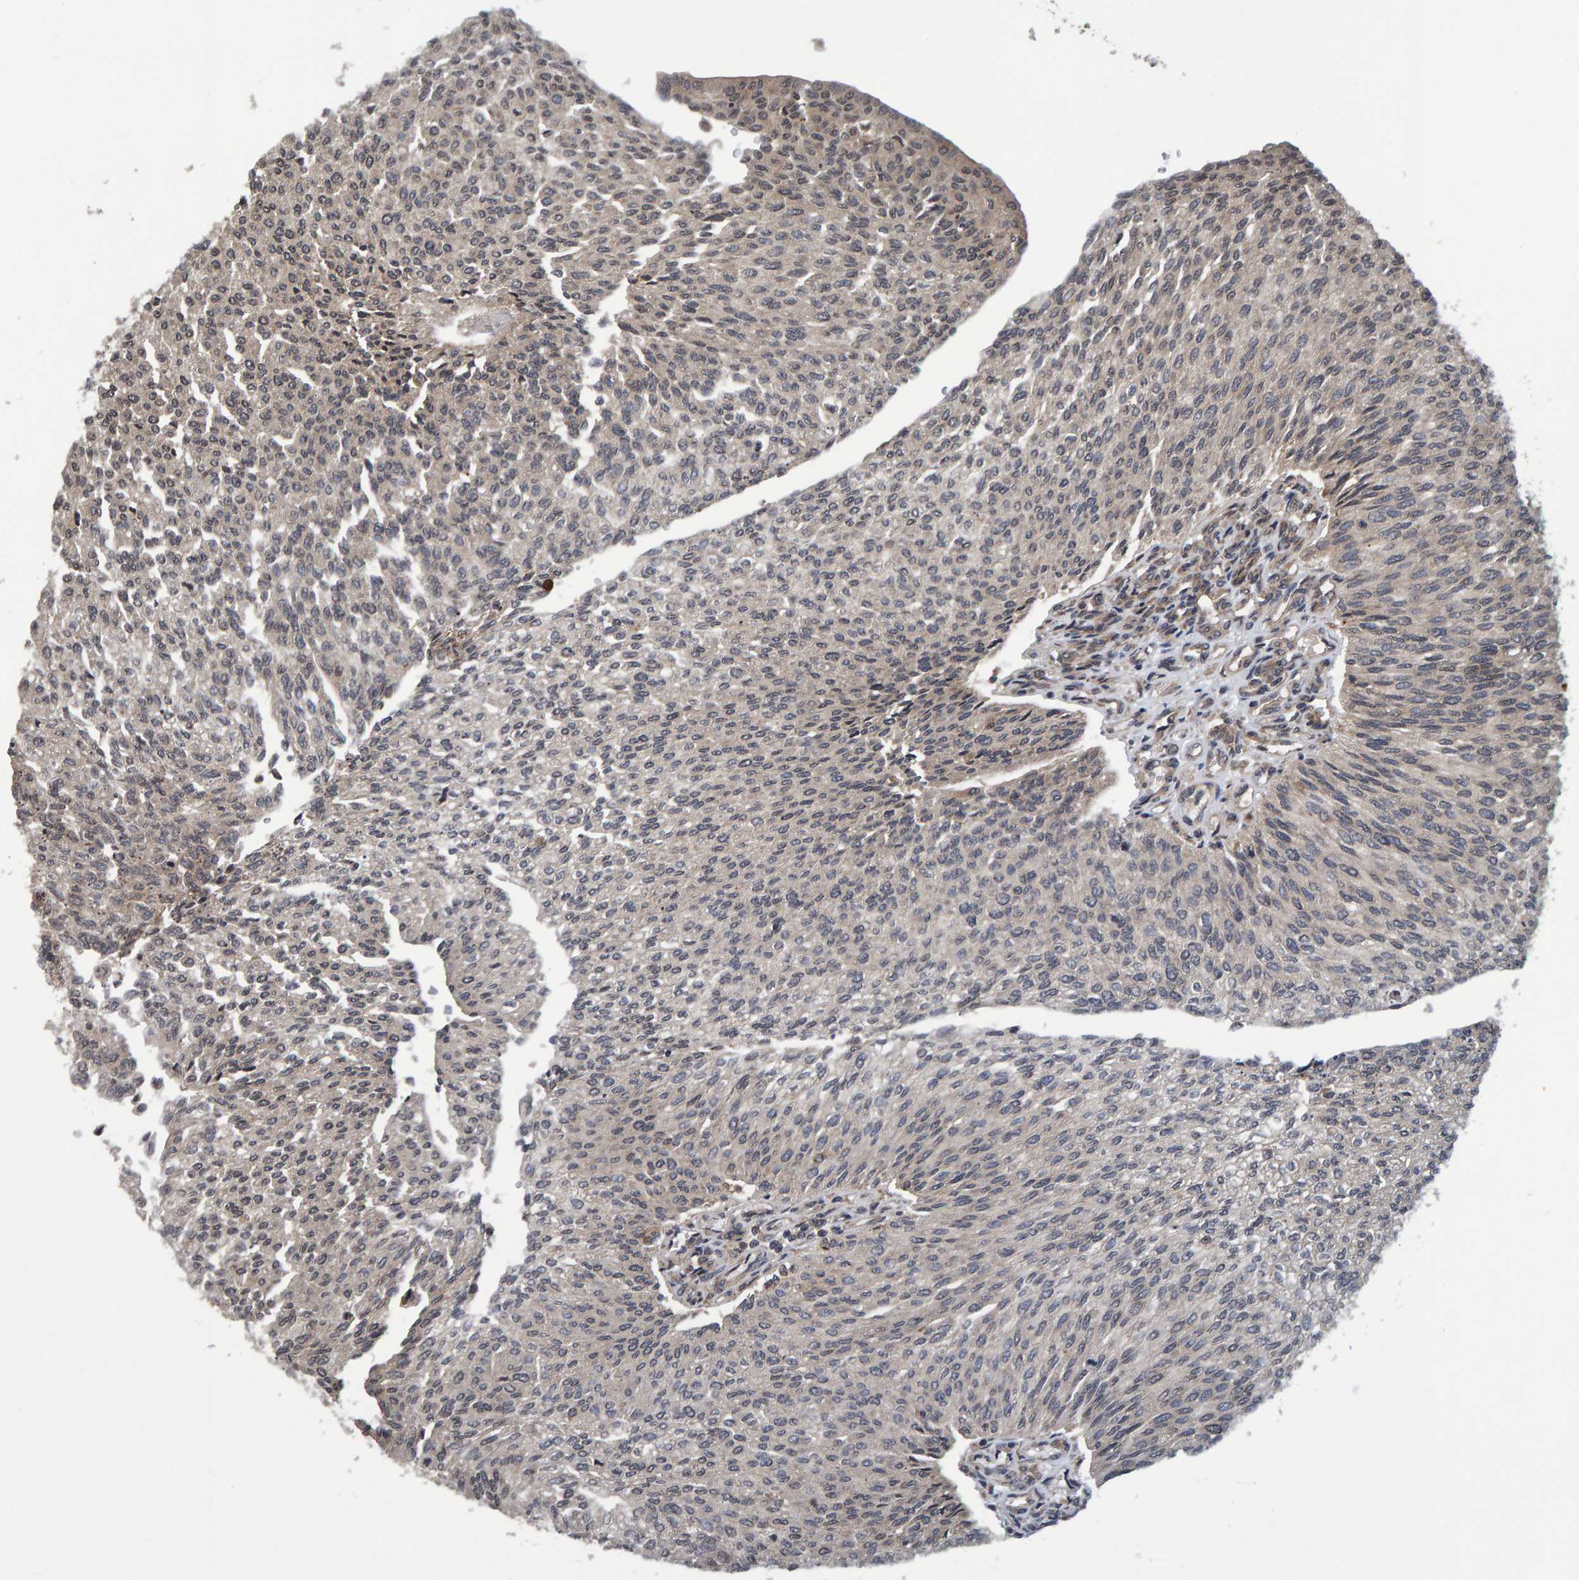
{"staining": {"intensity": "weak", "quantity": "<25%", "location": "cytoplasmic/membranous"}, "tissue": "urothelial cancer", "cell_type": "Tumor cells", "image_type": "cancer", "snomed": [{"axis": "morphology", "description": "Urothelial carcinoma, Low grade"}, {"axis": "topography", "description": "Urinary bladder"}], "caption": "The image shows no significant positivity in tumor cells of urothelial cancer.", "gene": "GAB2", "patient": {"sex": "female", "age": 79}}